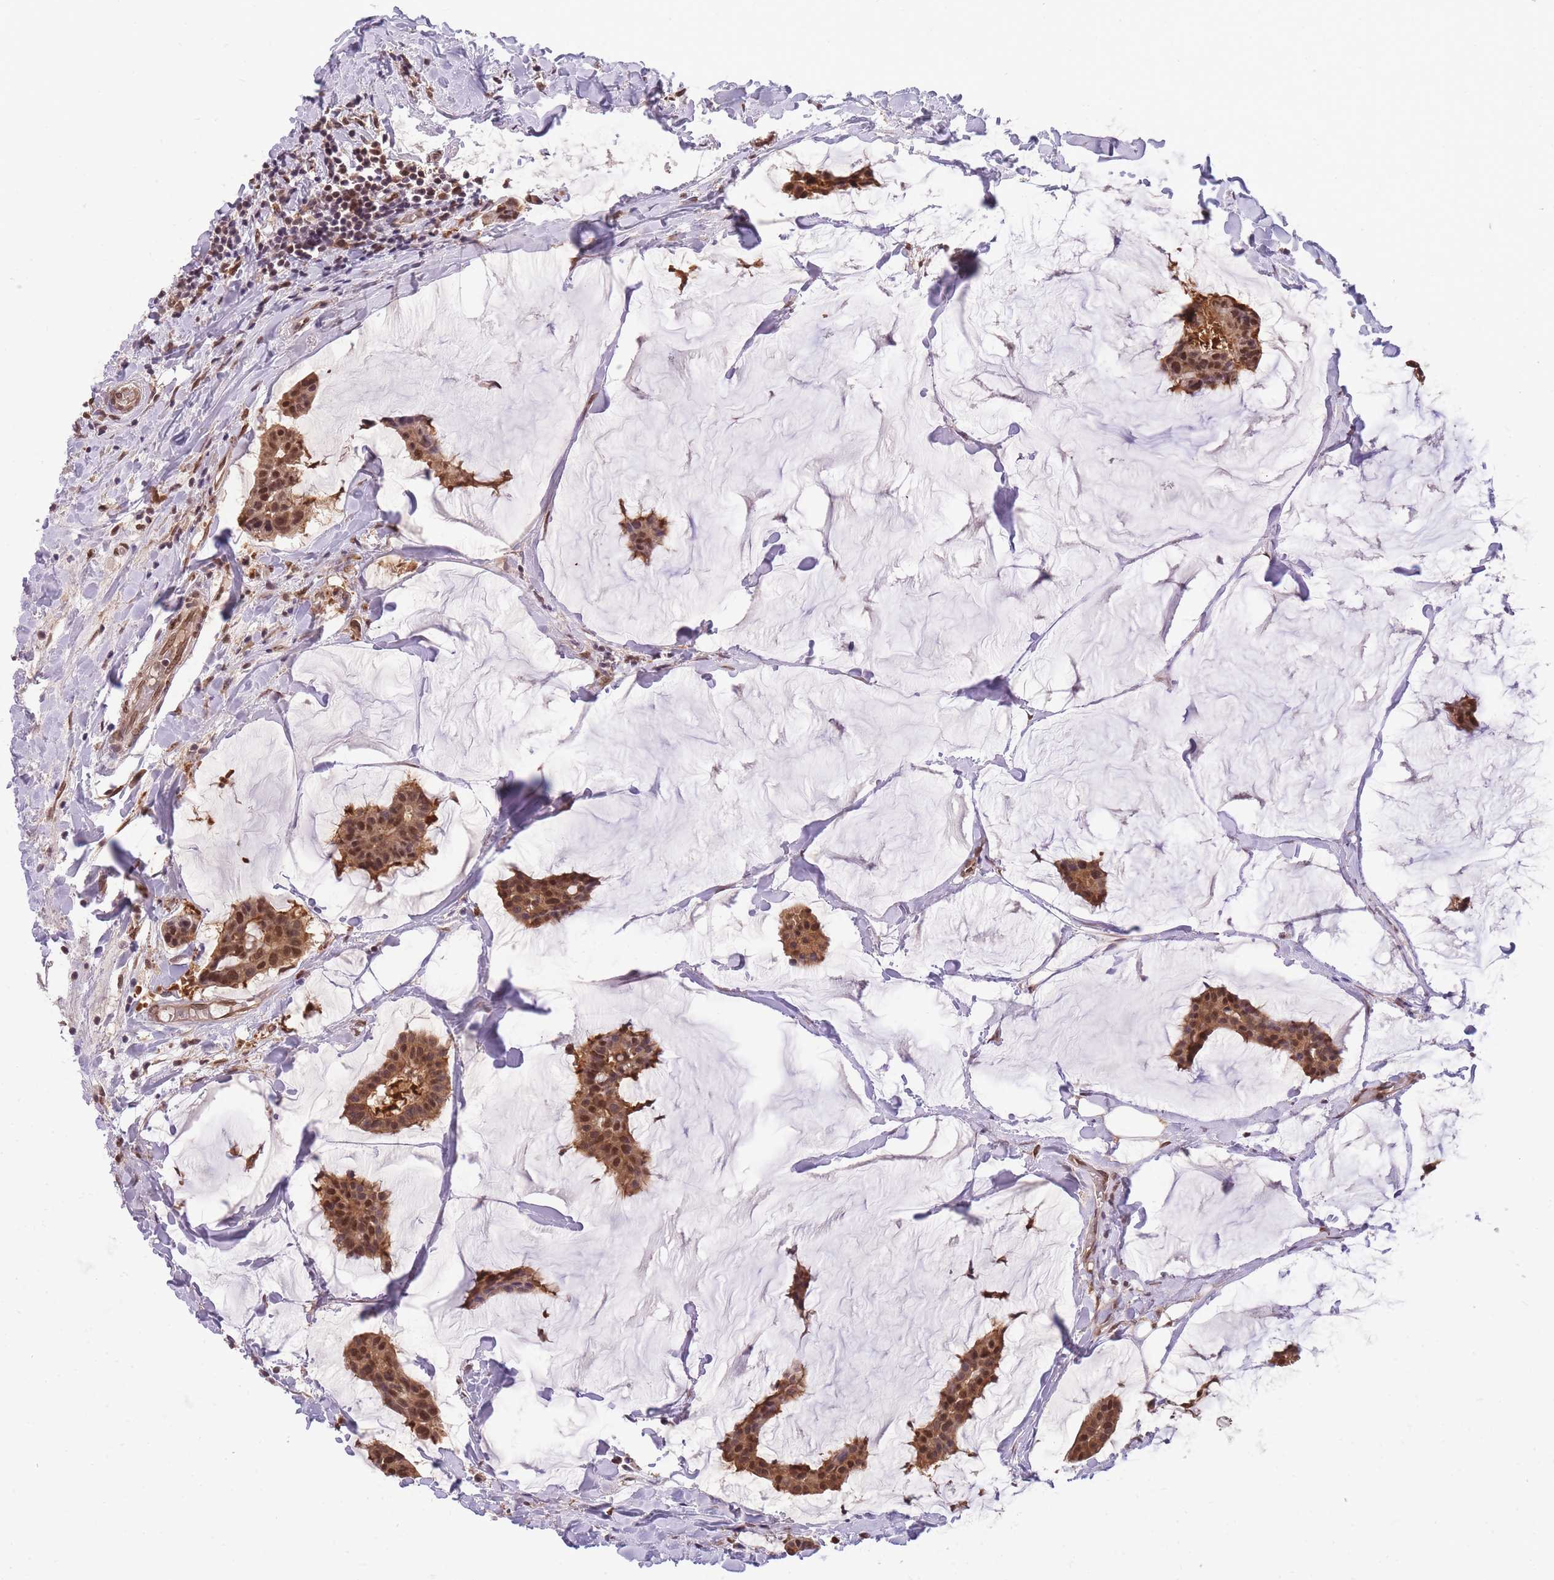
{"staining": {"intensity": "moderate", "quantity": ">75%", "location": "cytoplasmic/membranous,nuclear"}, "tissue": "breast cancer", "cell_type": "Tumor cells", "image_type": "cancer", "snomed": [{"axis": "morphology", "description": "Duct carcinoma"}, {"axis": "topography", "description": "Breast"}], "caption": "Human infiltrating ductal carcinoma (breast) stained with a protein marker exhibits moderate staining in tumor cells.", "gene": "CDIP1", "patient": {"sex": "female", "age": 93}}